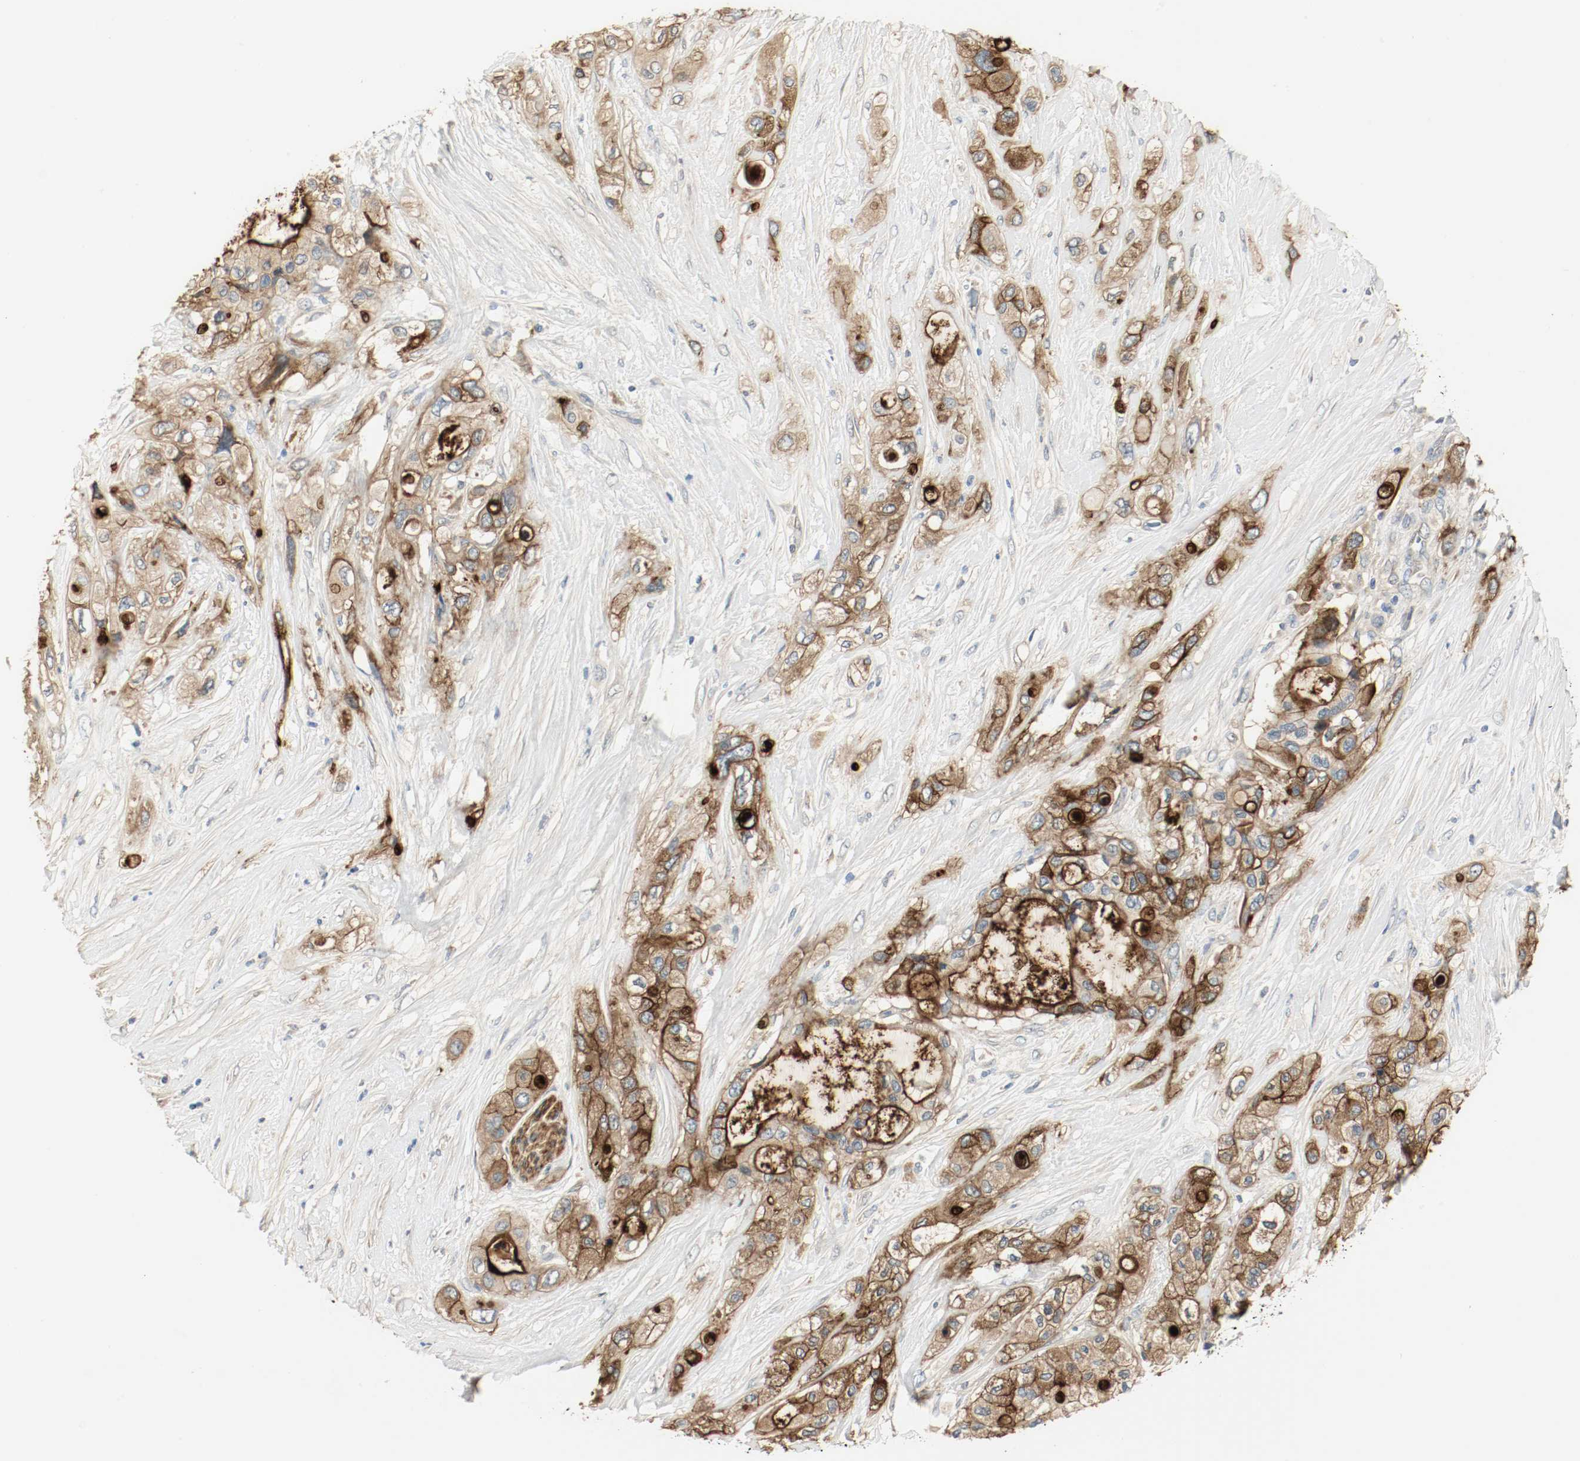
{"staining": {"intensity": "strong", "quantity": ">75%", "location": "cytoplasmic/membranous"}, "tissue": "pancreatic cancer", "cell_type": "Tumor cells", "image_type": "cancer", "snomed": [{"axis": "morphology", "description": "Adenocarcinoma, NOS"}, {"axis": "topography", "description": "Pancreas"}], "caption": "There is high levels of strong cytoplasmic/membranous staining in tumor cells of pancreatic cancer (adenocarcinoma), as demonstrated by immunohistochemical staining (brown color).", "gene": "MELTF", "patient": {"sex": "female", "age": 59}}